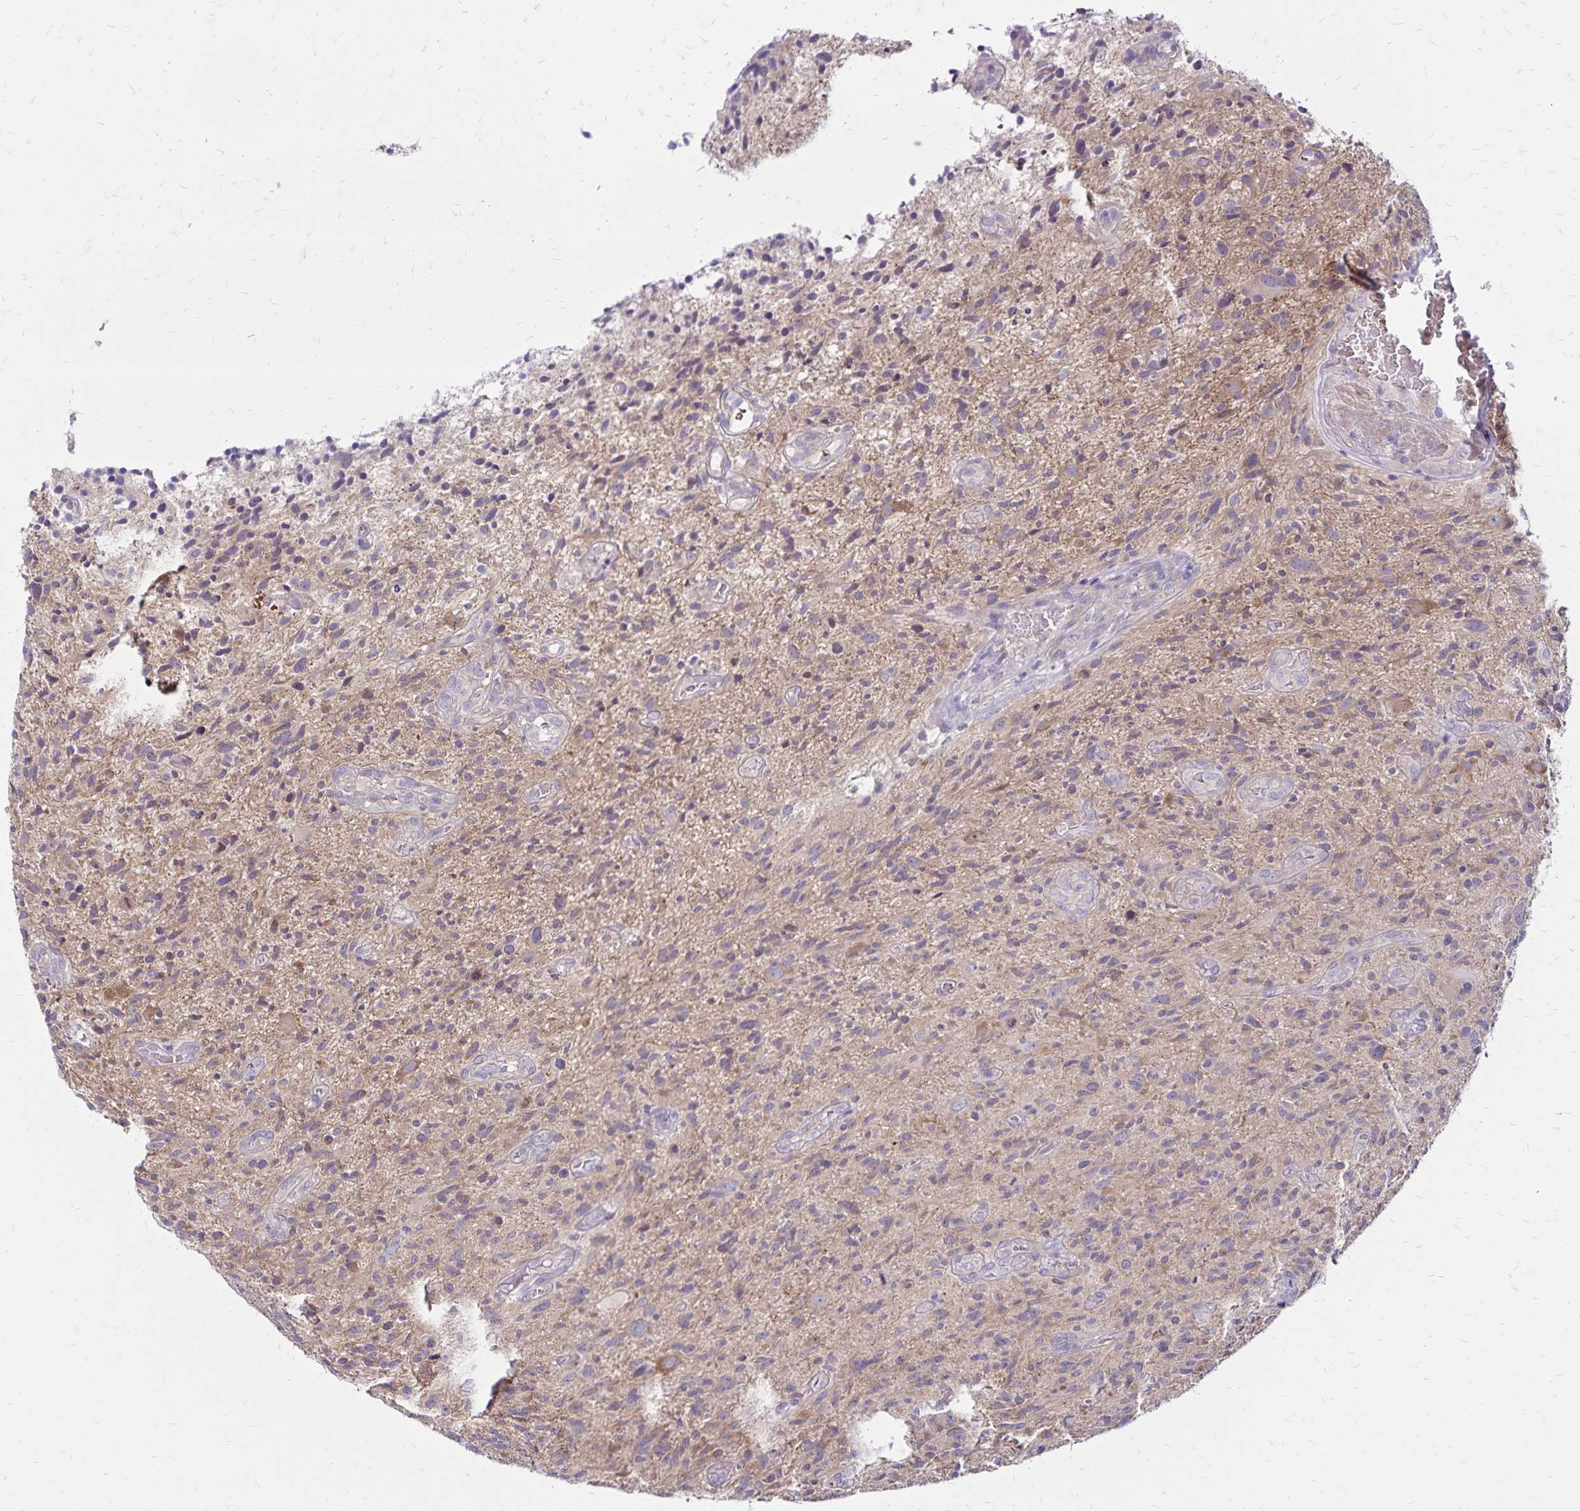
{"staining": {"intensity": "negative", "quantity": "none", "location": "none"}, "tissue": "glioma", "cell_type": "Tumor cells", "image_type": "cancer", "snomed": [{"axis": "morphology", "description": "Glioma, malignant, High grade"}, {"axis": "topography", "description": "Brain"}], "caption": "Immunohistochemistry (IHC) photomicrograph of neoplastic tissue: glioma stained with DAB (3,3'-diaminobenzidine) demonstrates no significant protein staining in tumor cells.", "gene": "FSD1", "patient": {"sex": "male", "age": 75}}